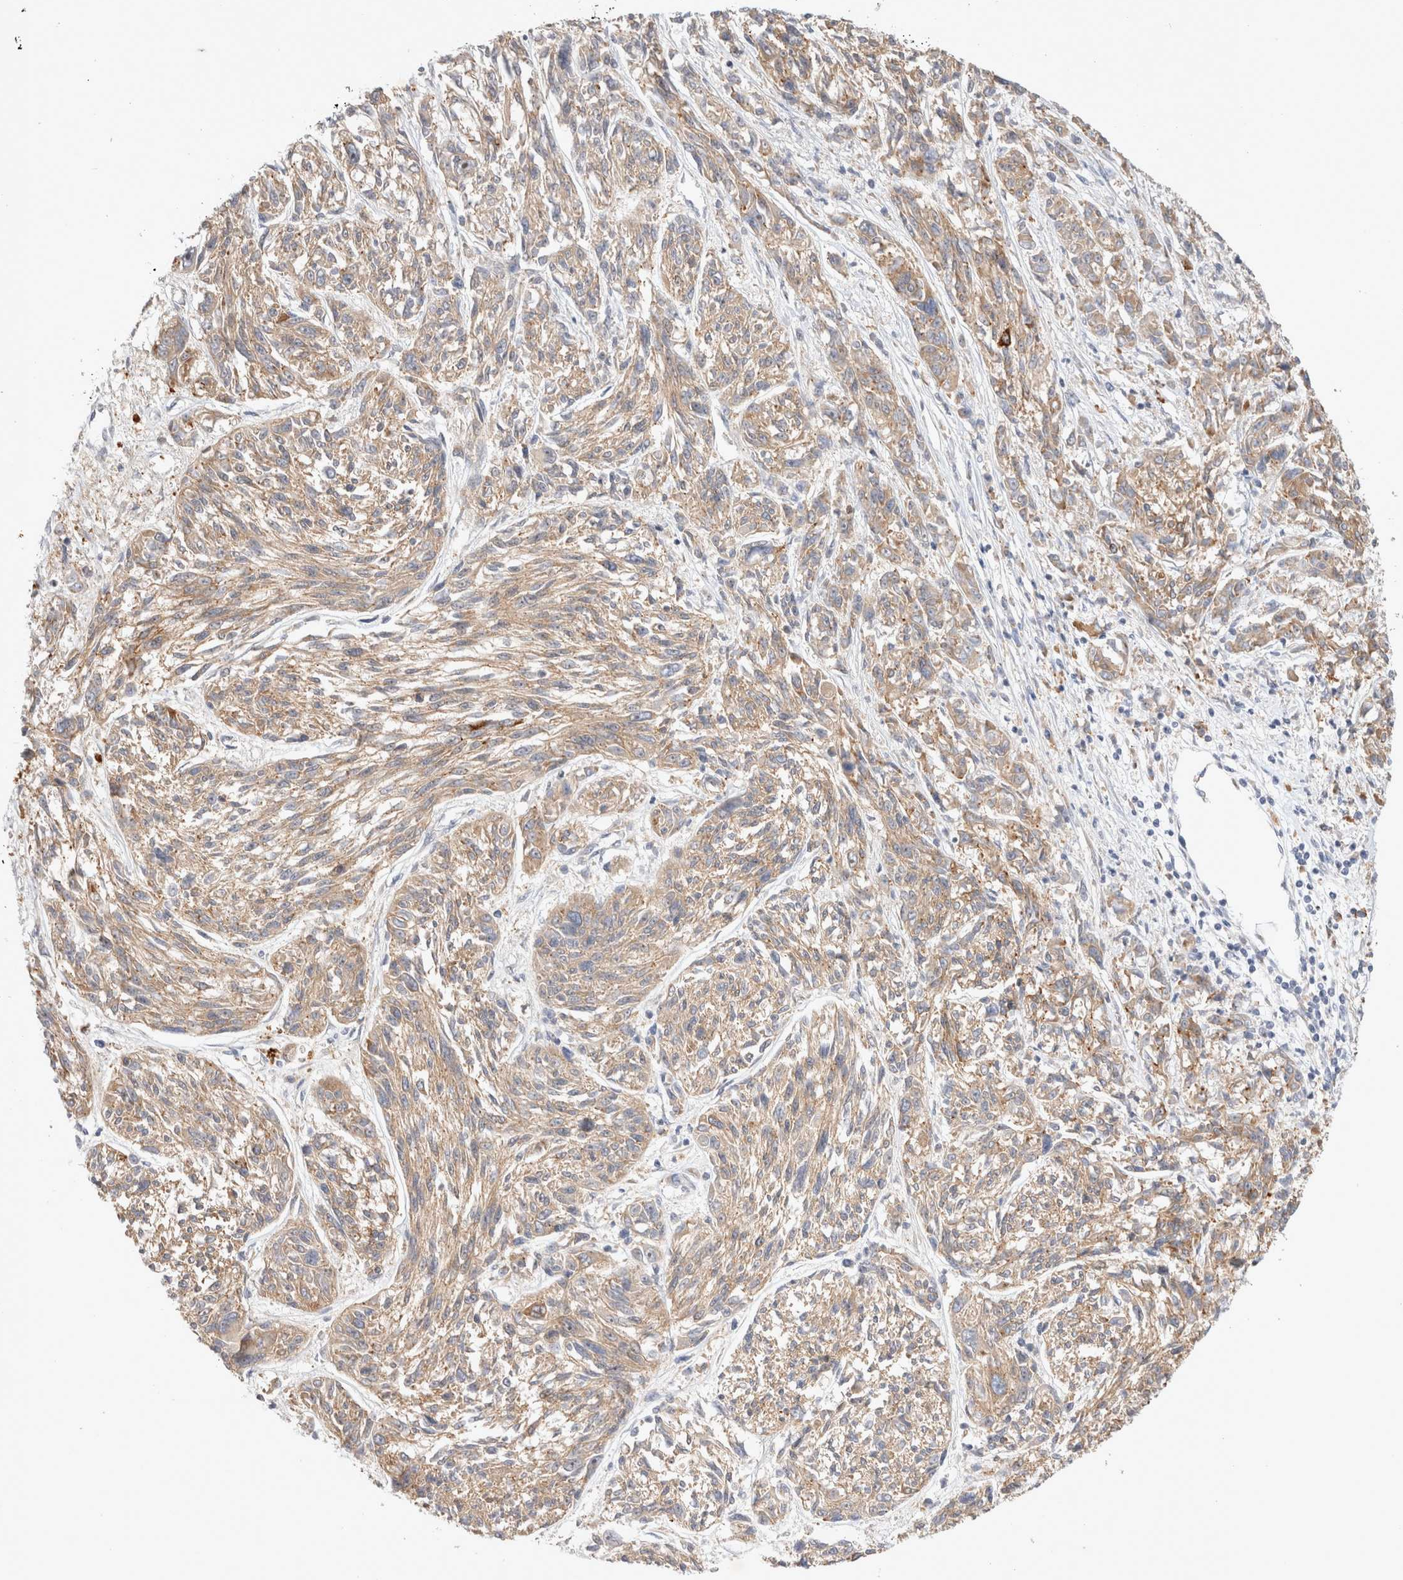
{"staining": {"intensity": "weak", "quantity": ">75%", "location": "cytoplasmic/membranous"}, "tissue": "melanoma", "cell_type": "Tumor cells", "image_type": "cancer", "snomed": [{"axis": "morphology", "description": "Malignant melanoma, NOS"}, {"axis": "topography", "description": "Skin"}], "caption": "Melanoma stained with DAB immunohistochemistry displays low levels of weak cytoplasmic/membranous positivity in about >75% of tumor cells.", "gene": "NEDD4L", "patient": {"sex": "male", "age": 53}}